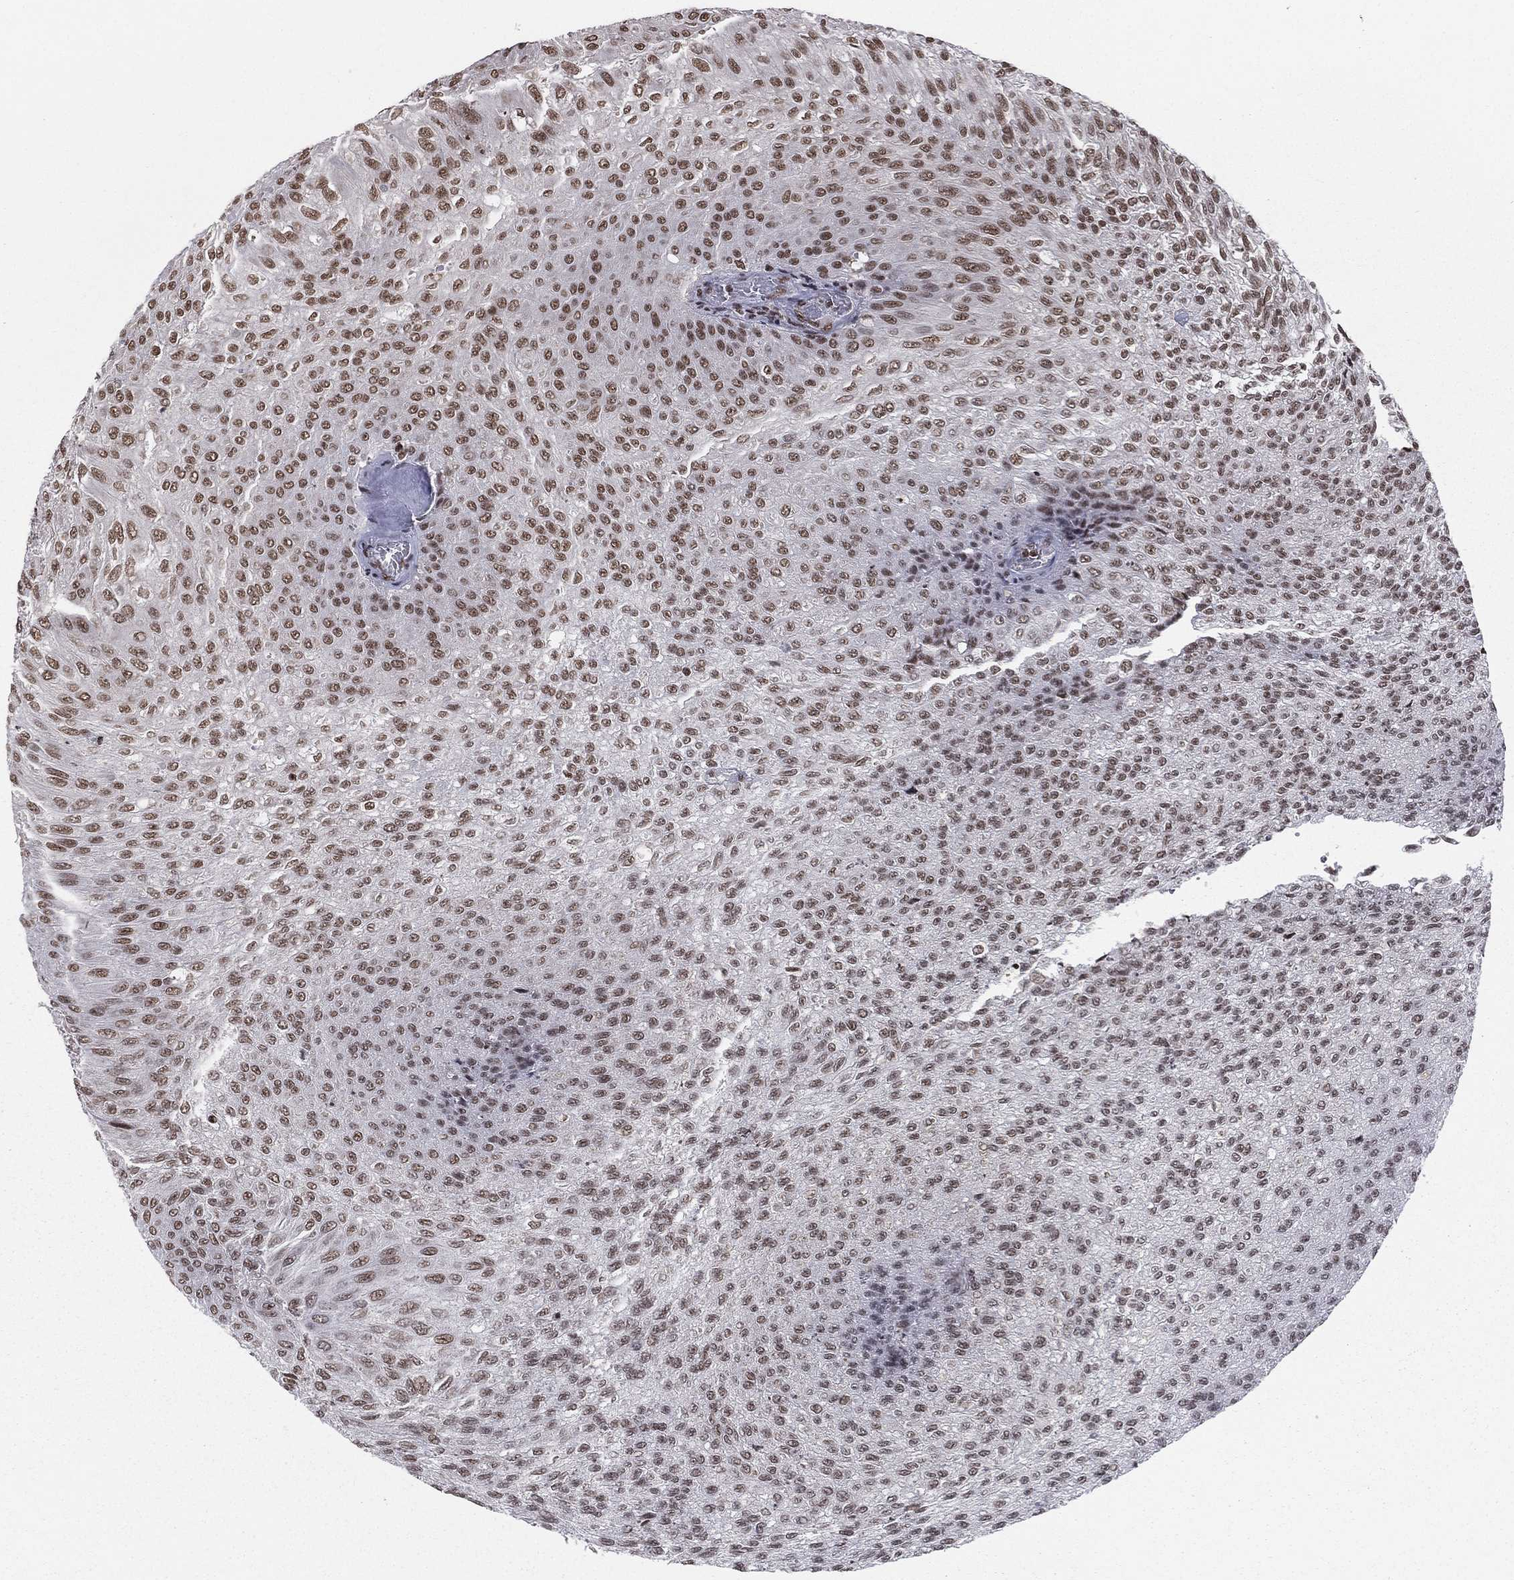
{"staining": {"intensity": "moderate", "quantity": ">75%", "location": "nuclear"}, "tissue": "urothelial cancer", "cell_type": "Tumor cells", "image_type": "cancer", "snomed": [{"axis": "morphology", "description": "Urothelial carcinoma, Low grade"}, {"axis": "topography", "description": "Ureter, NOS"}, {"axis": "topography", "description": "Urinary bladder"}], "caption": "A histopathology image showing moderate nuclear staining in about >75% of tumor cells in urothelial cancer, as visualized by brown immunohistochemical staining.", "gene": "RFX7", "patient": {"sex": "male", "age": 78}}